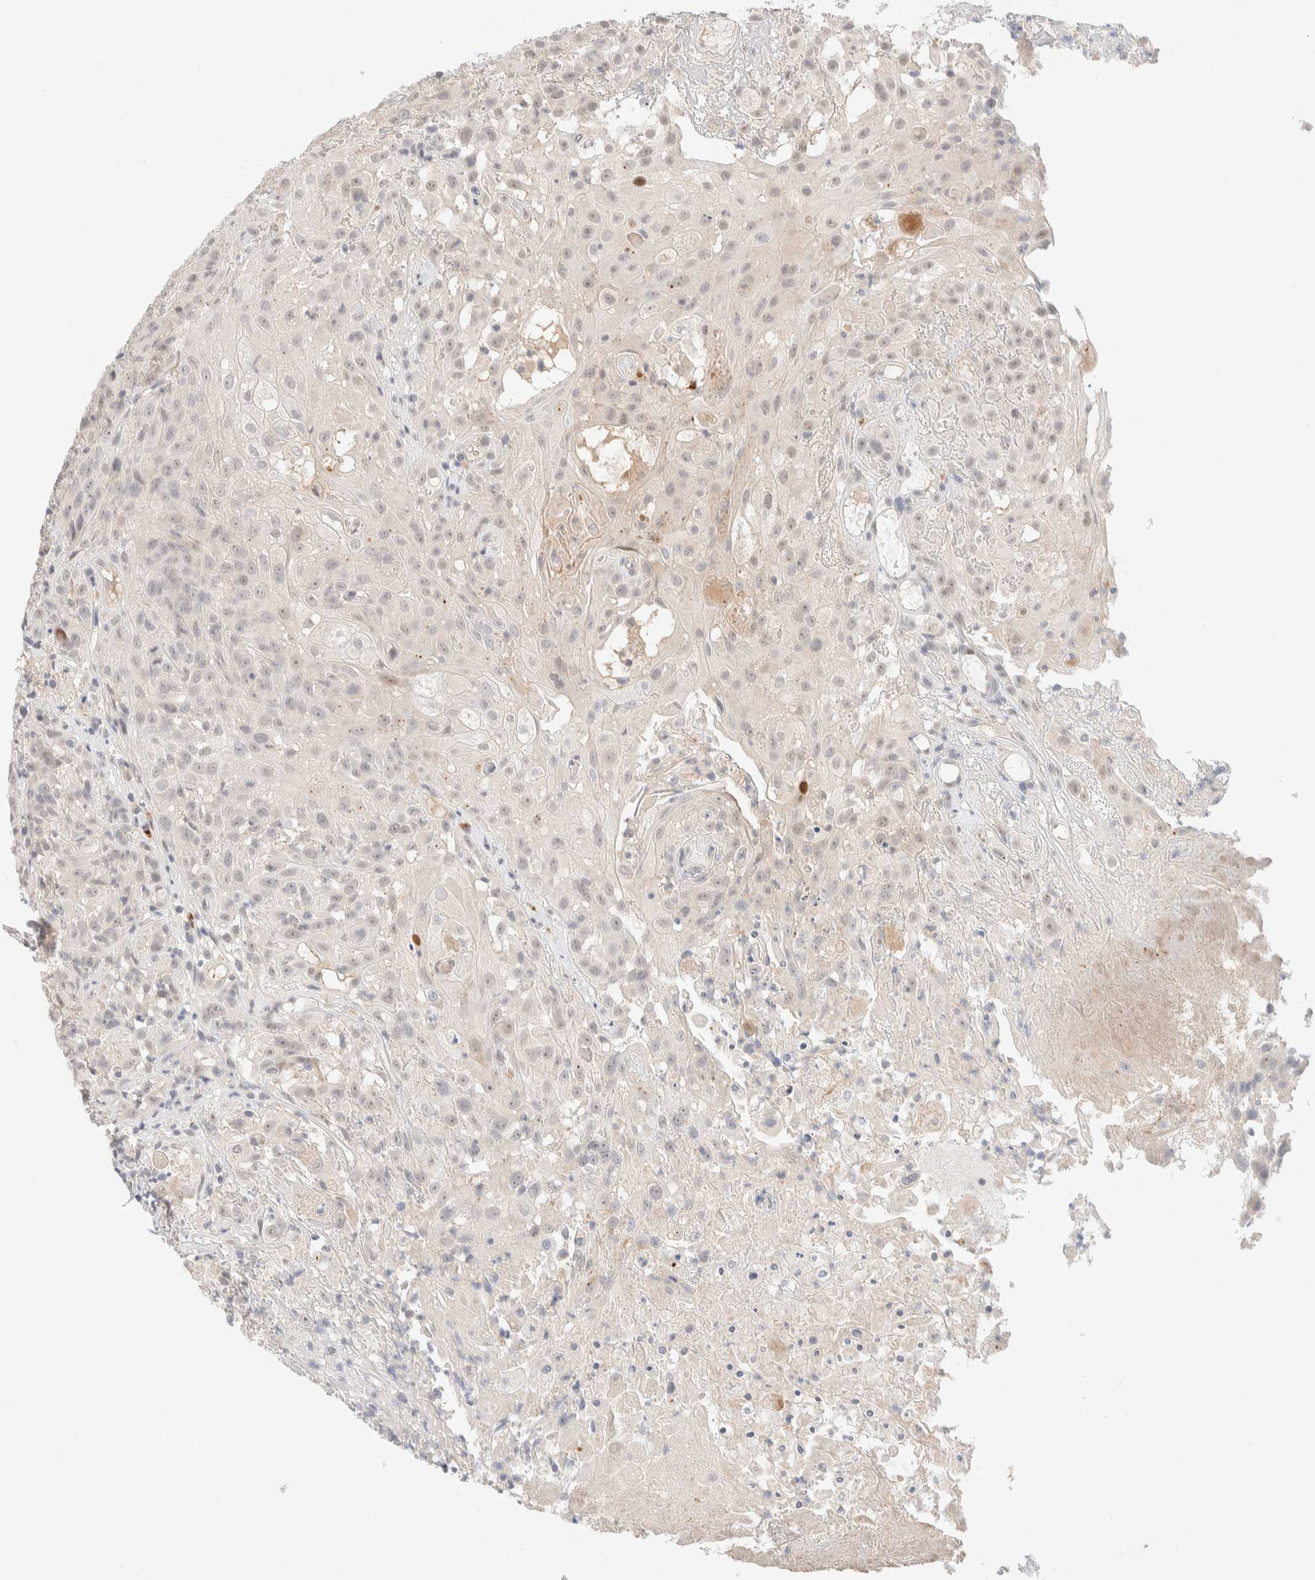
{"staining": {"intensity": "weak", "quantity": "<25%", "location": "nuclear"}, "tissue": "oral mucosa", "cell_type": "Squamous epithelial cells", "image_type": "normal", "snomed": [{"axis": "morphology", "description": "Normal tissue, NOS"}, {"axis": "topography", "description": "Oral tissue"}], "caption": "The photomicrograph shows no staining of squamous epithelial cells in benign oral mucosa. The staining is performed using DAB brown chromogen with nuclei counter-stained in using hematoxylin.", "gene": "CHKA", "patient": {"sex": "male", "age": 60}}